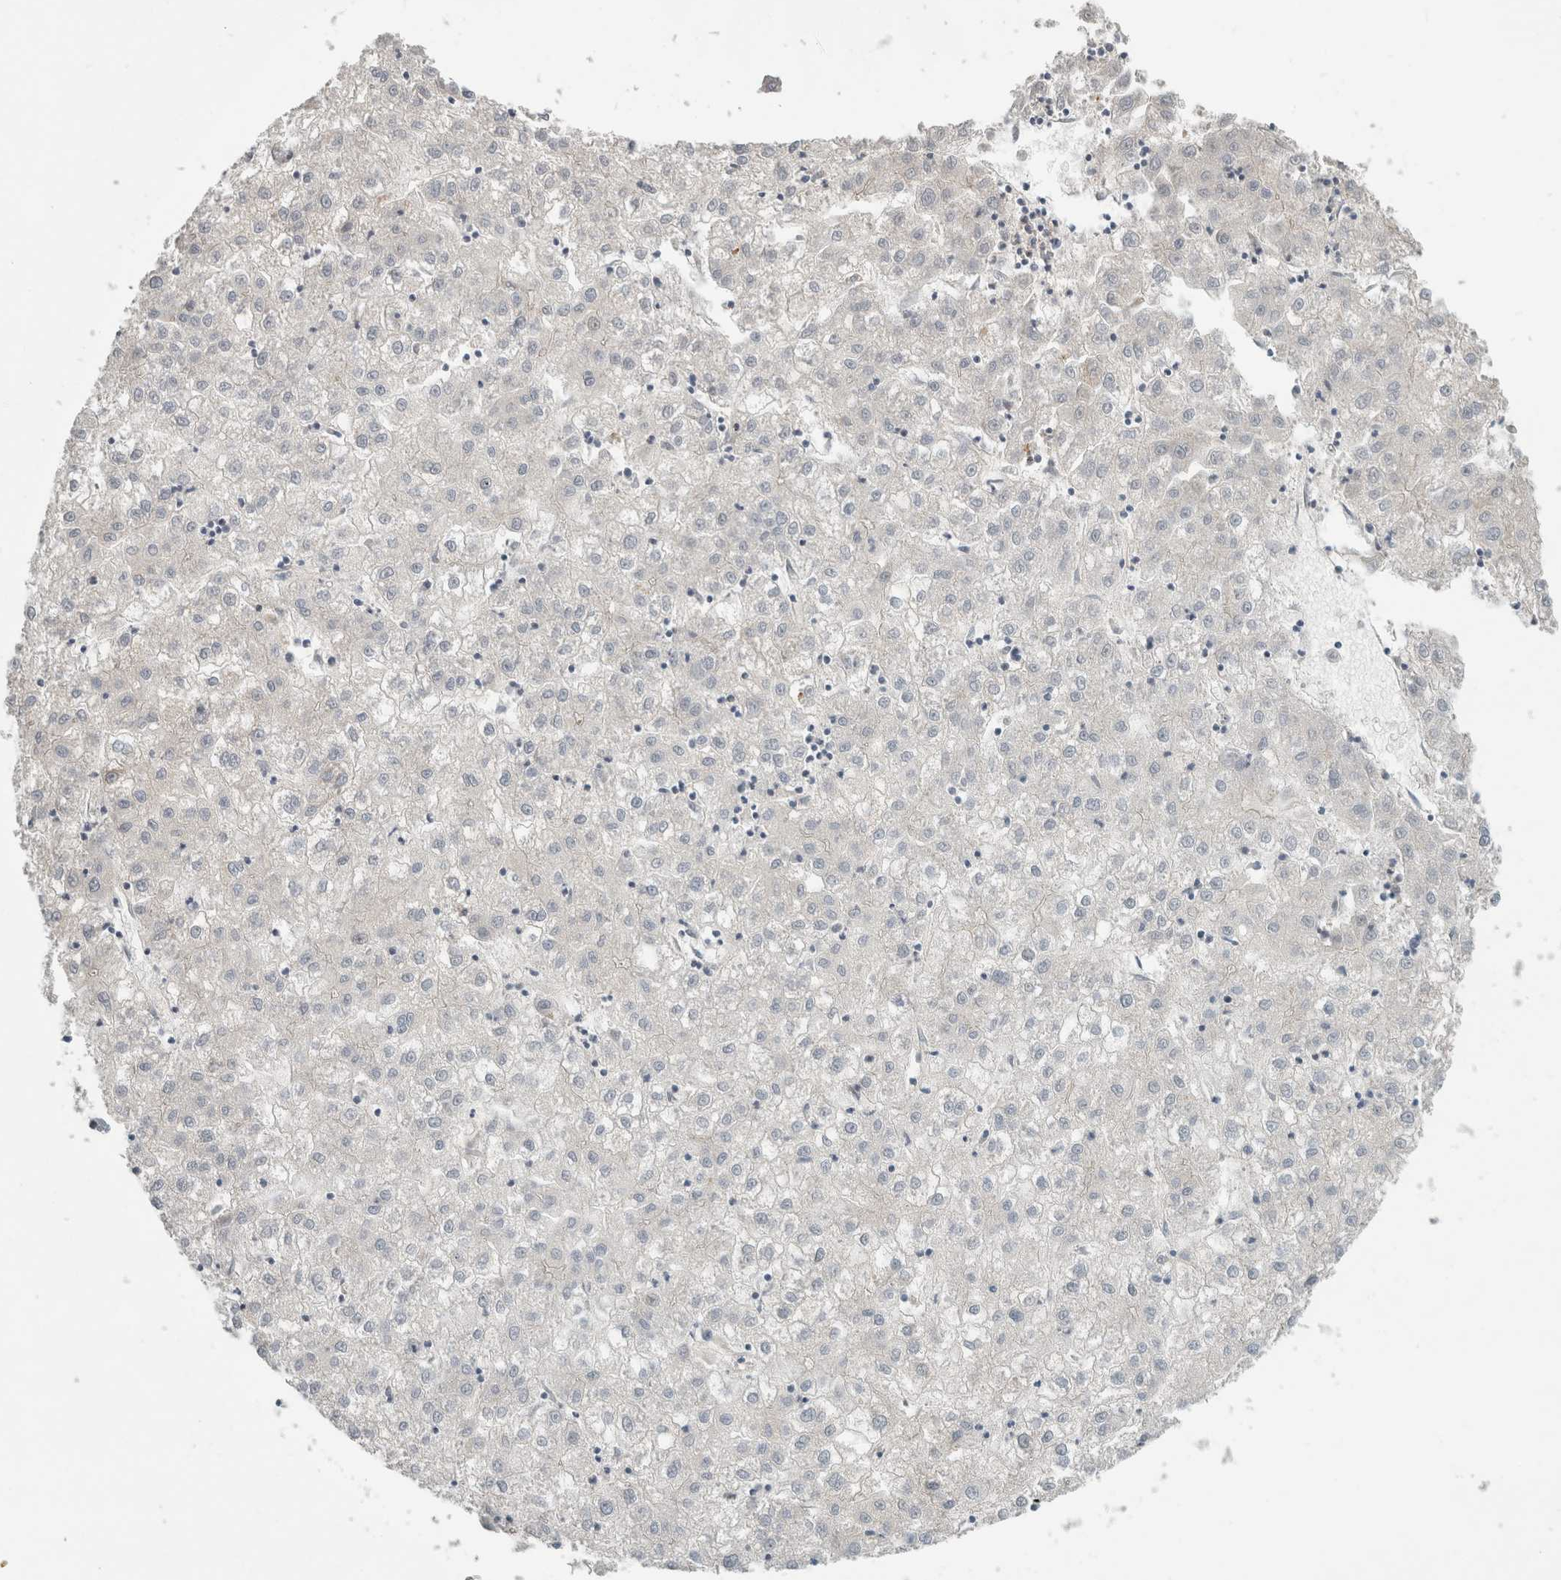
{"staining": {"intensity": "negative", "quantity": "none", "location": "none"}, "tissue": "liver cancer", "cell_type": "Tumor cells", "image_type": "cancer", "snomed": [{"axis": "morphology", "description": "Carcinoma, Hepatocellular, NOS"}, {"axis": "topography", "description": "Liver"}], "caption": "An immunohistochemistry (IHC) histopathology image of liver cancer is shown. There is no staining in tumor cells of liver cancer.", "gene": "KPNA5", "patient": {"sex": "male", "age": 72}}